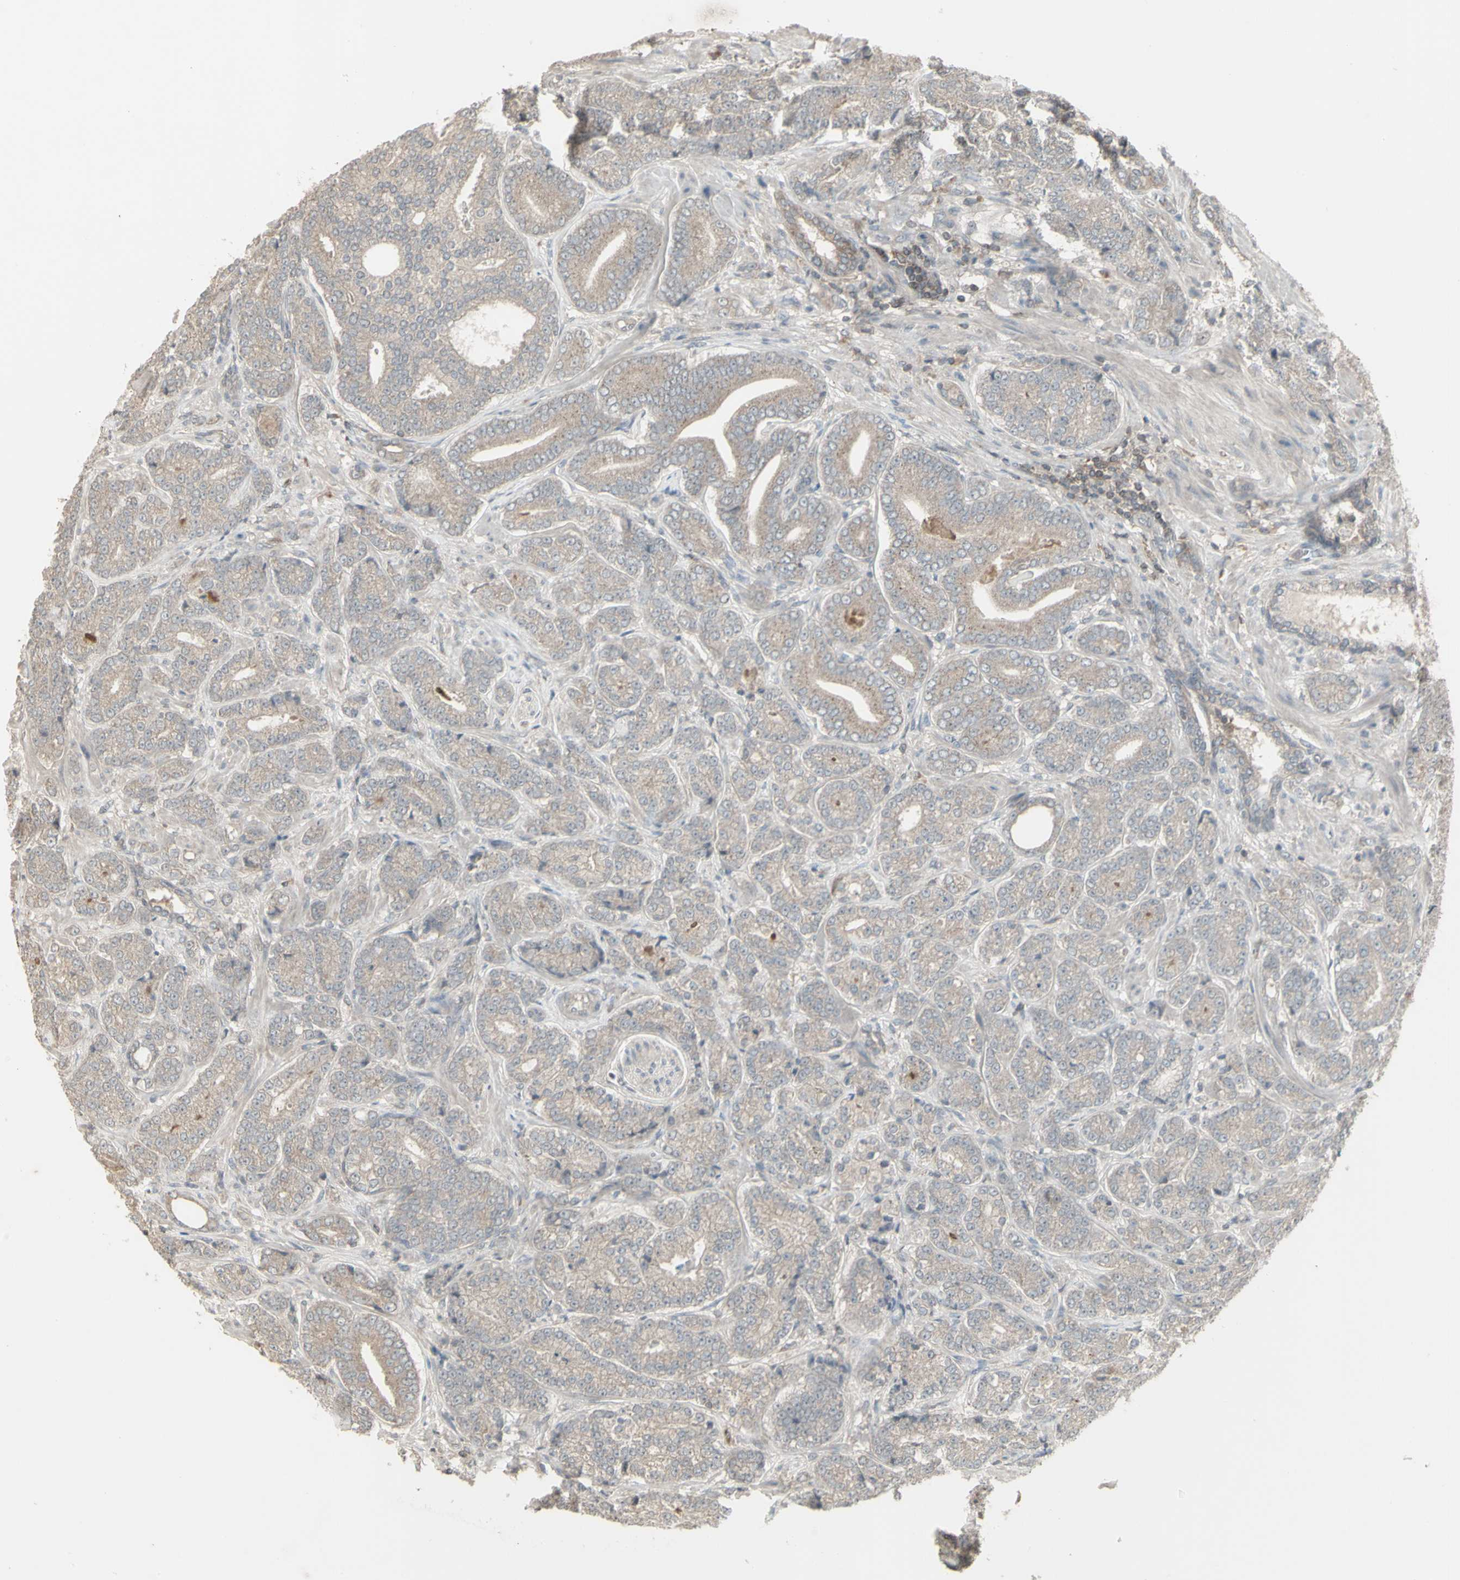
{"staining": {"intensity": "negative", "quantity": "none", "location": "none"}, "tissue": "prostate cancer", "cell_type": "Tumor cells", "image_type": "cancer", "snomed": [{"axis": "morphology", "description": "Adenocarcinoma, High grade"}, {"axis": "topography", "description": "Prostate"}], "caption": "Human prostate high-grade adenocarcinoma stained for a protein using IHC shows no expression in tumor cells.", "gene": "CSK", "patient": {"sex": "male", "age": 61}}